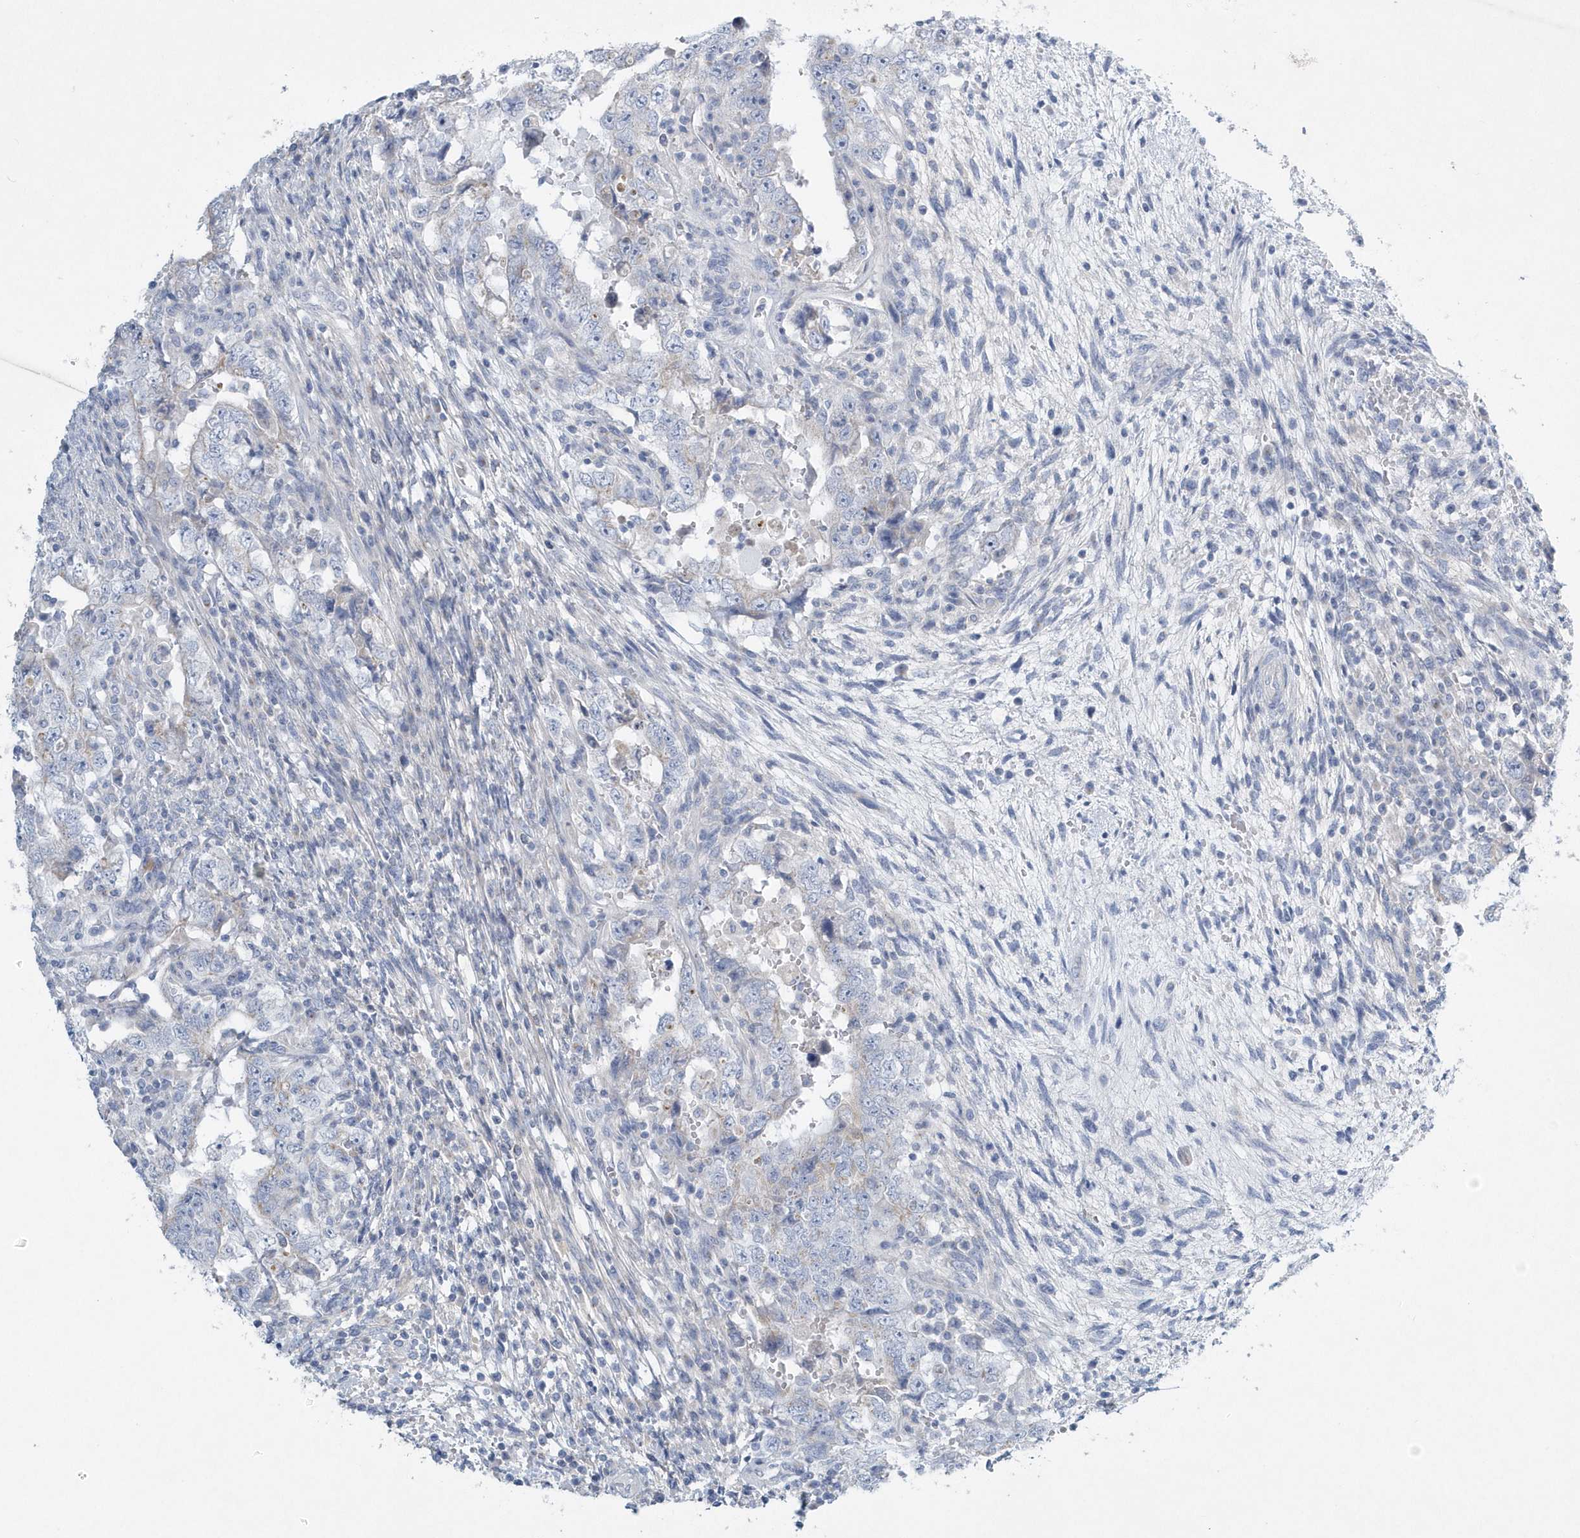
{"staining": {"intensity": "negative", "quantity": "none", "location": "none"}, "tissue": "testis cancer", "cell_type": "Tumor cells", "image_type": "cancer", "snomed": [{"axis": "morphology", "description": "Carcinoma, Embryonal, NOS"}, {"axis": "topography", "description": "Testis"}], "caption": "Immunohistochemistry histopathology image of neoplastic tissue: human testis cancer (embryonal carcinoma) stained with DAB displays no significant protein positivity in tumor cells. (Stains: DAB IHC with hematoxylin counter stain, Microscopy: brightfield microscopy at high magnification).", "gene": "SPATA18", "patient": {"sex": "male", "age": 26}}